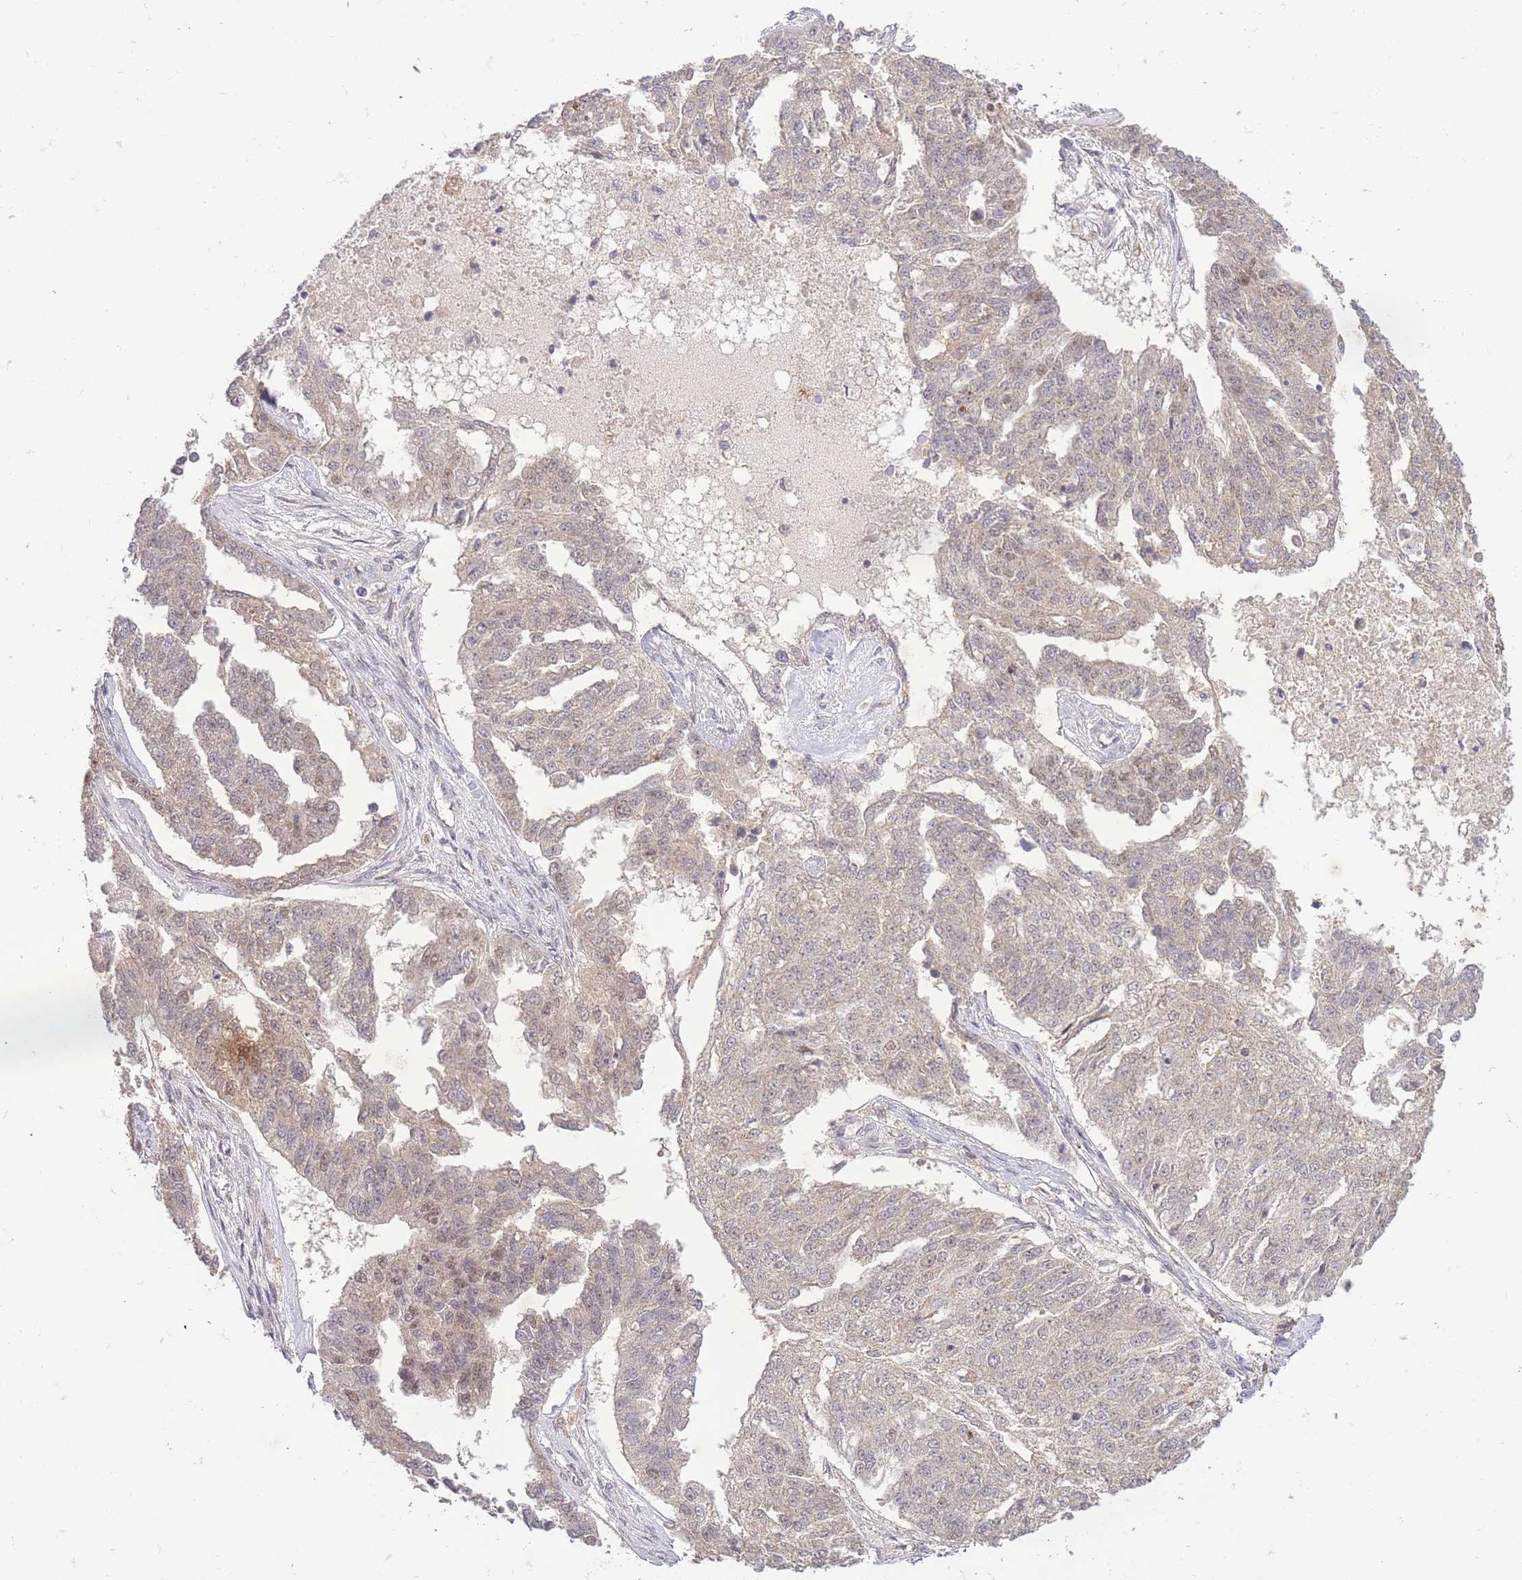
{"staining": {"intensity": "weak", "quantity": "25%-75%", "location": "nuclear"}, "tissue": "ovarian cancer", "cell_type": "Tumor cells", "image_type": "cancer", "snomed": [{"axis": "morphology", "description": "Cystadenocarcinoma, serous, NOS"}, {"axis": "topography", "description": "Ovary"}], "caption": "Immunohistochemistry image of neoplastic tissue: serous cystadenocarcinoma (ovarian) stained using immunohistochemistry (IHC) demonstrates low levels of weak protein expression localized specifically in the nuclear of tumor cells, appearing as a nuclear brown color.", "gene": "RNF144B", "patient": {"sex": "female", "age": 58}}